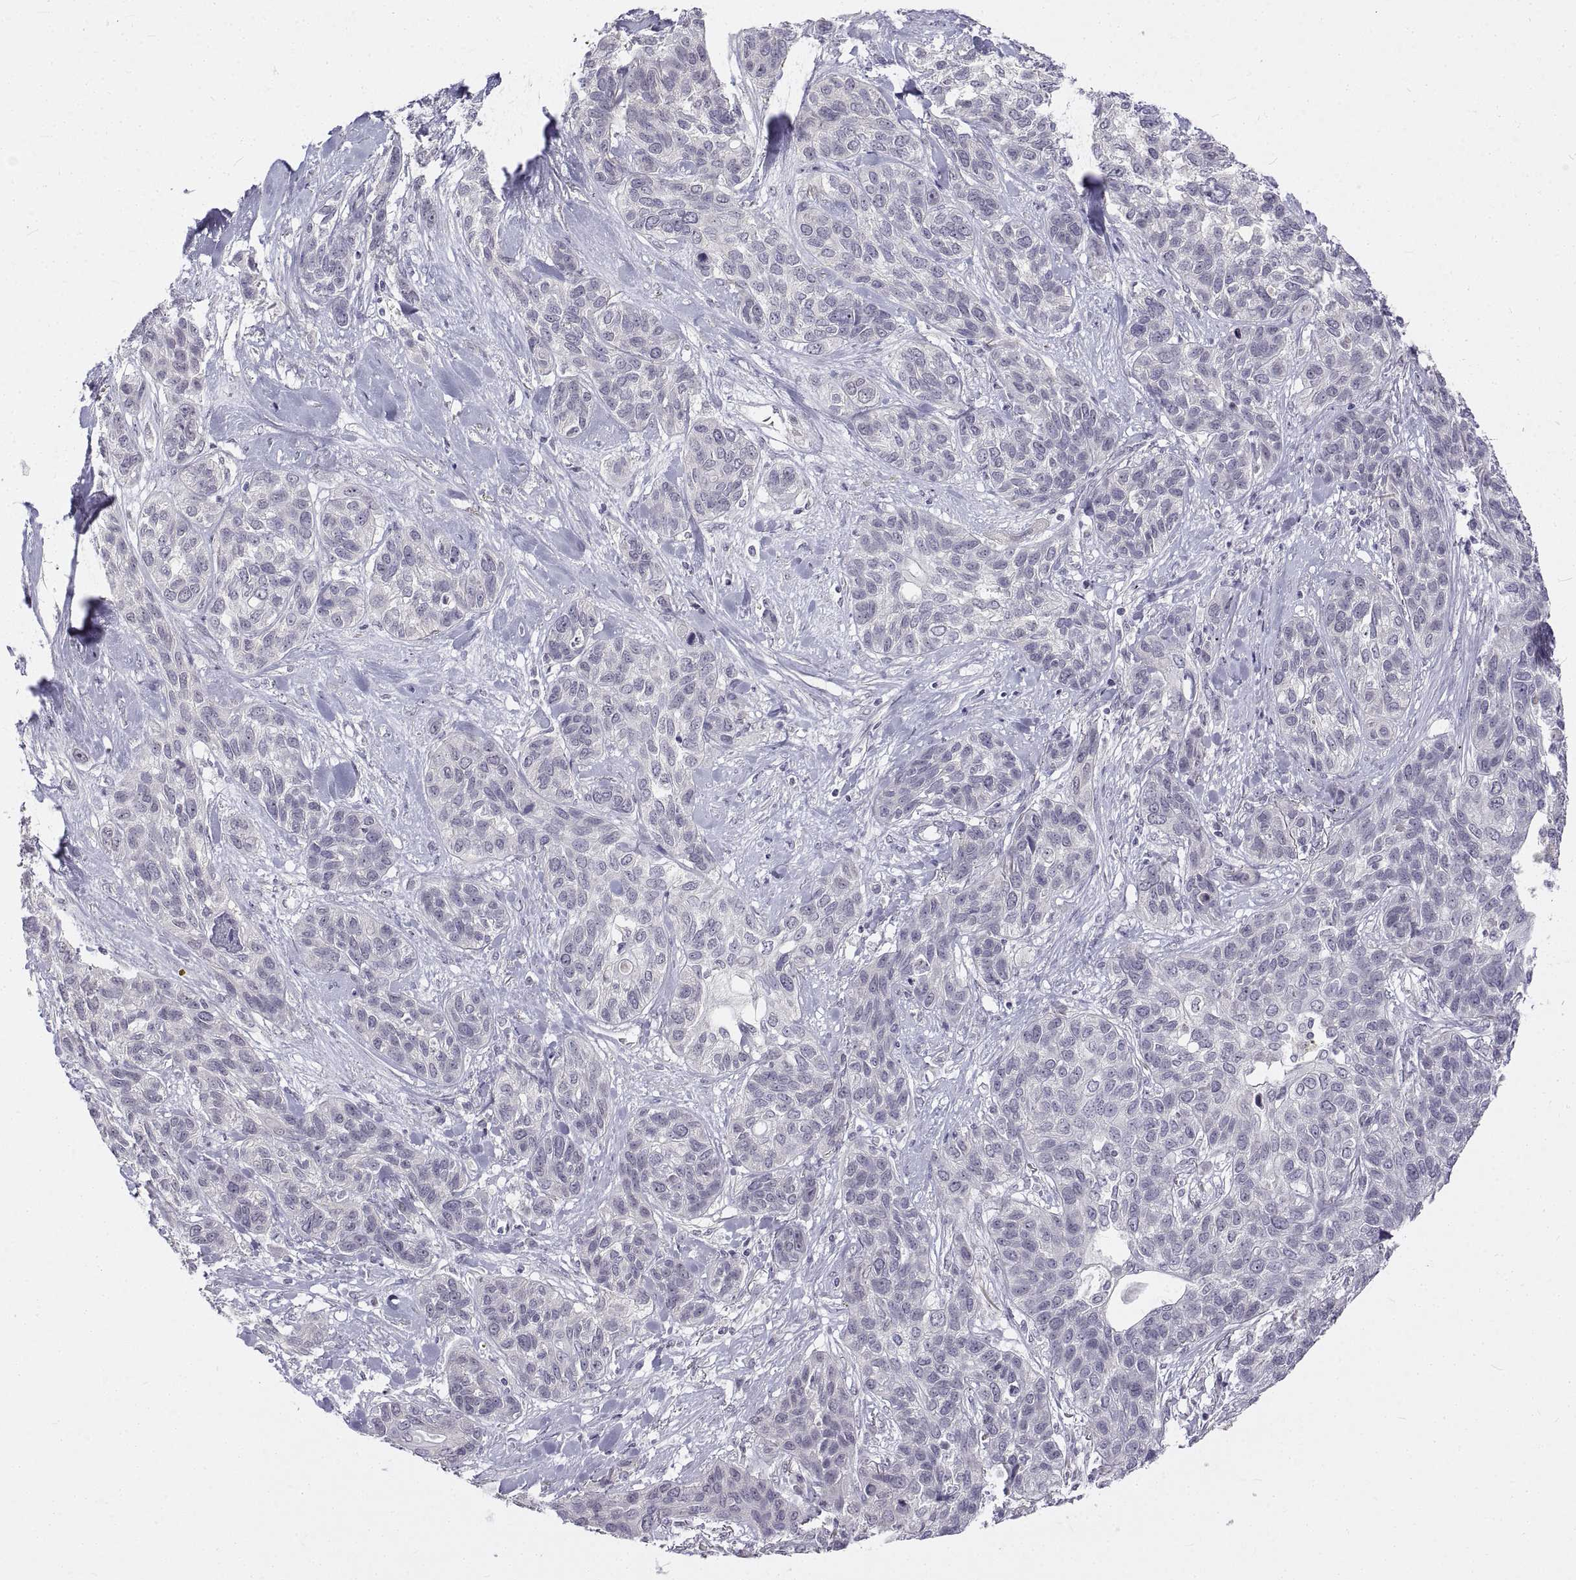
{"staining": {"intensity": "negative", "quantity": "none", "location": "none"}, "tissue": "lung cancer", "cell_type": "Tumor cells", "image_type": "cancer", "snomed": [{"axis": "morphology", "description": "Squamous cell carcinoma, NOS"}, {"axis": "topography", "description": "Lung"}], "caption": "Immunohistochemistry (IHC) of human squamous cell carcinoma (lung) demonstrates no expression in tumor cells. (Brightfield microscopy of DAB (3,3'-diaminobenzidine) IHC at high magnification).", "gene": "ANO2", "patient": {"sex": "female", "age": 70}}